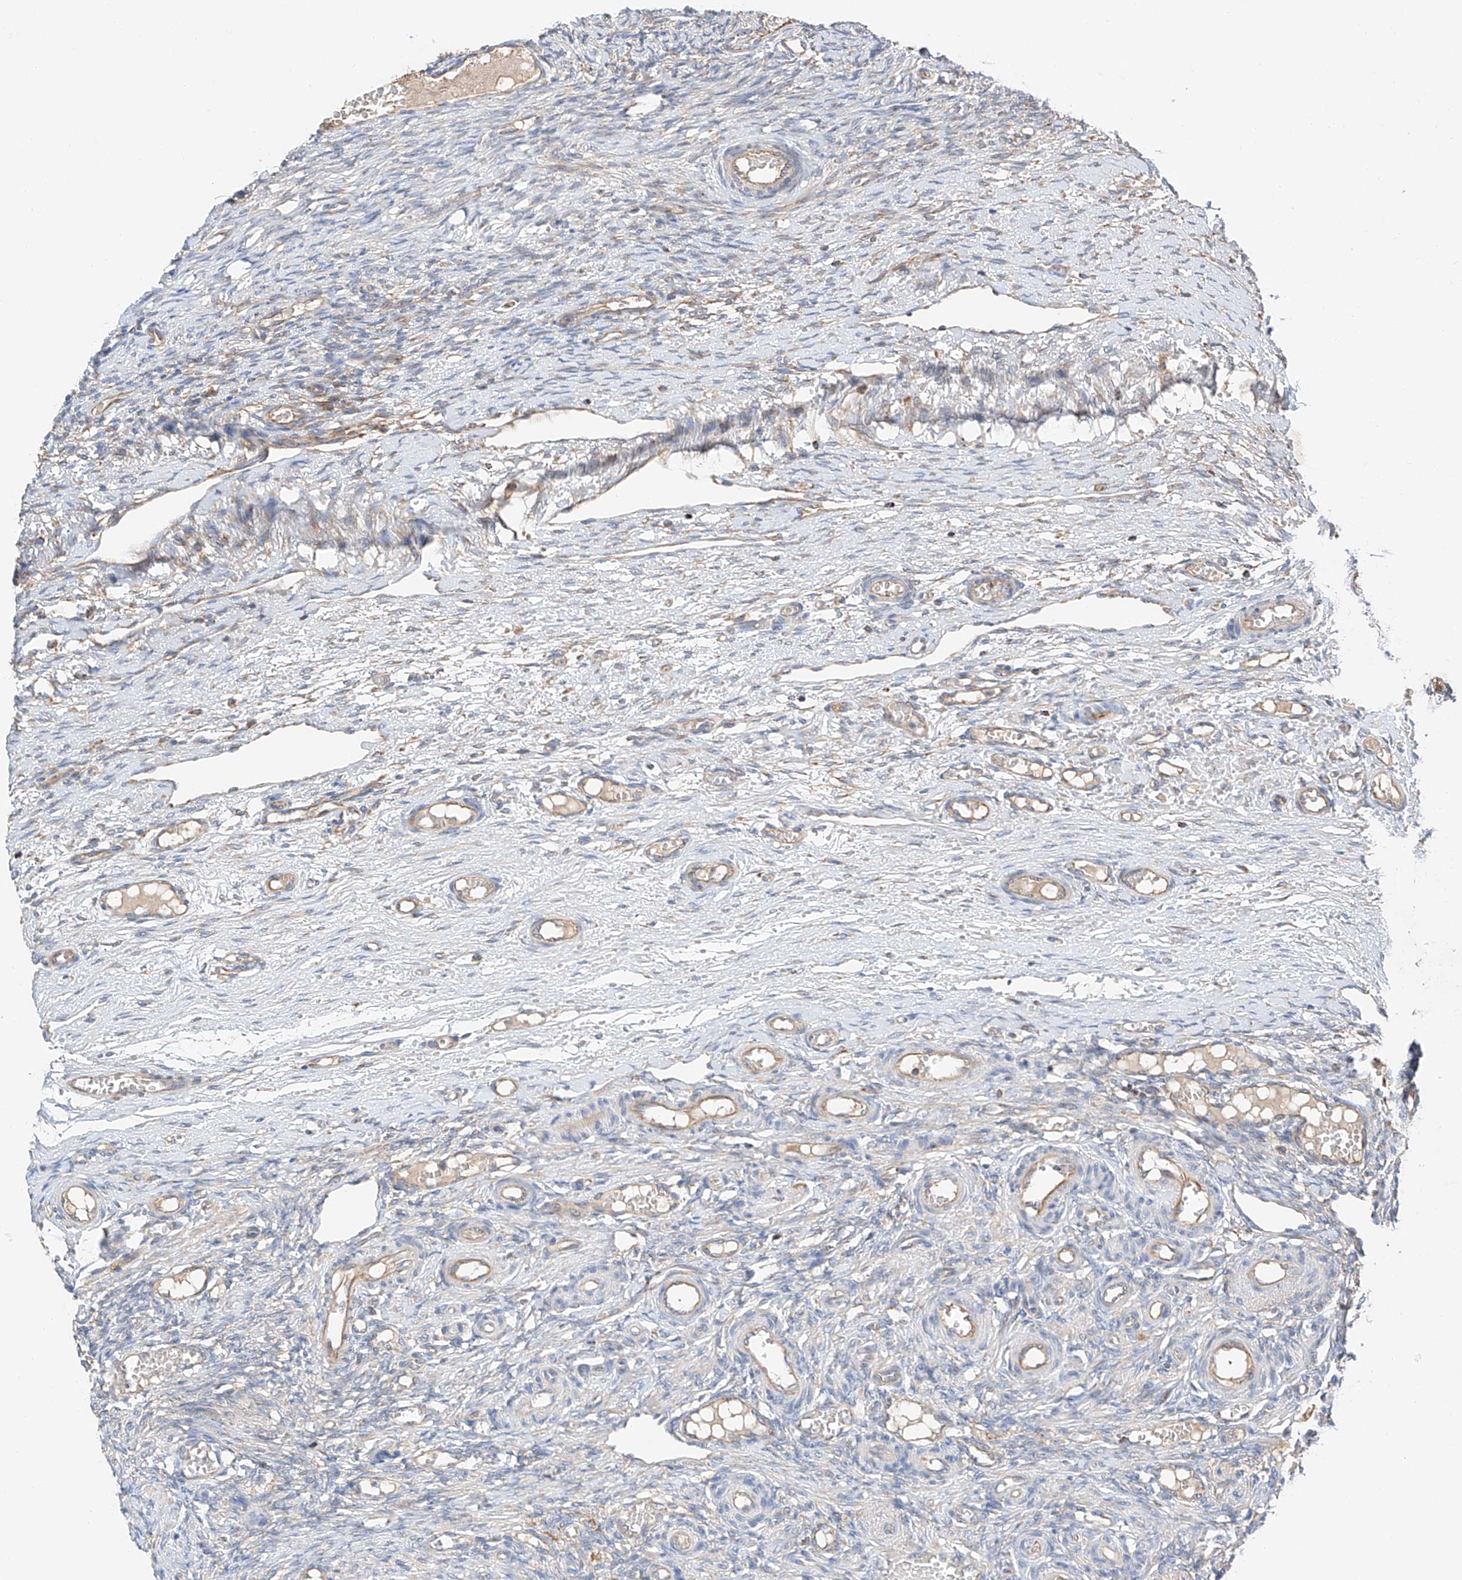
{"staining": {"intensity": "negative", "quantity": "none", "location": "none"}, "tissue": "ovary", "cell_type": "Ovarian stroma cells", "image_type": "normal", "snomed": [{"axis": "morphology", "description": "Adenocarcinoma, NOS"}, {"axis": "topography", "description": "Endometrium"}], "caption": "The image demonstrates no significant expression in ovarian stroma cells of ovary.", "gene": "RUSC1", "patient": {"sex": "female", "age": 32}}